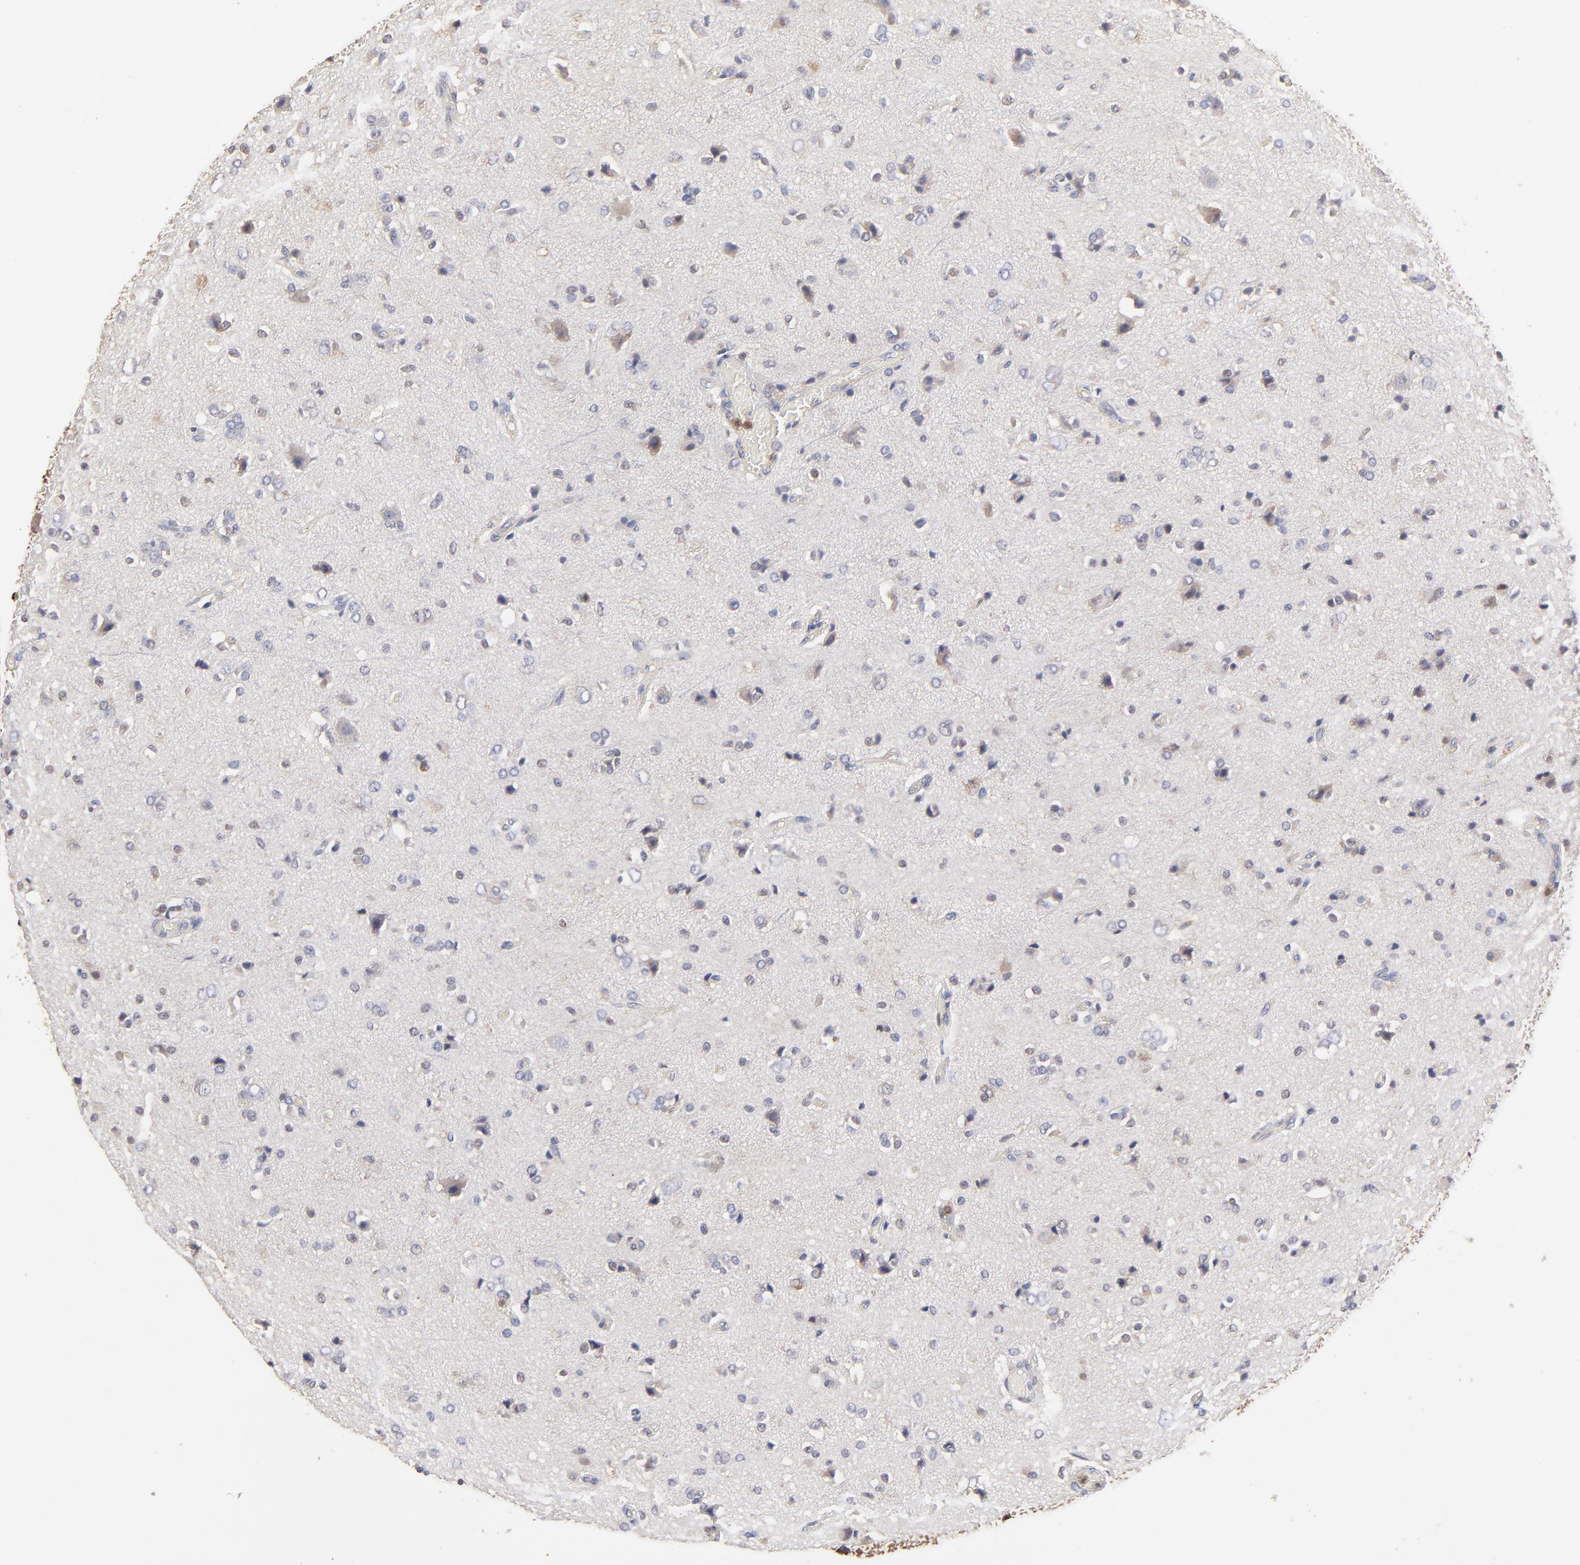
{"staining": {"intensity": "negative", "quantity": "none", "location": "none"}, "tissue": "glioma", "cell_type": "Tumor cells", "image_type": "cancer", "snomed": [{"axis": "morphology", "description": "Glioma, malignant, High grade"}, {"axis": "topography", "description": "Brain"}], "caption": "Histopathology image shows no significant protein staining in tumor cells of glioma.", "gene": "CASP3", "patient": {"sex": "male", "age": 47}}